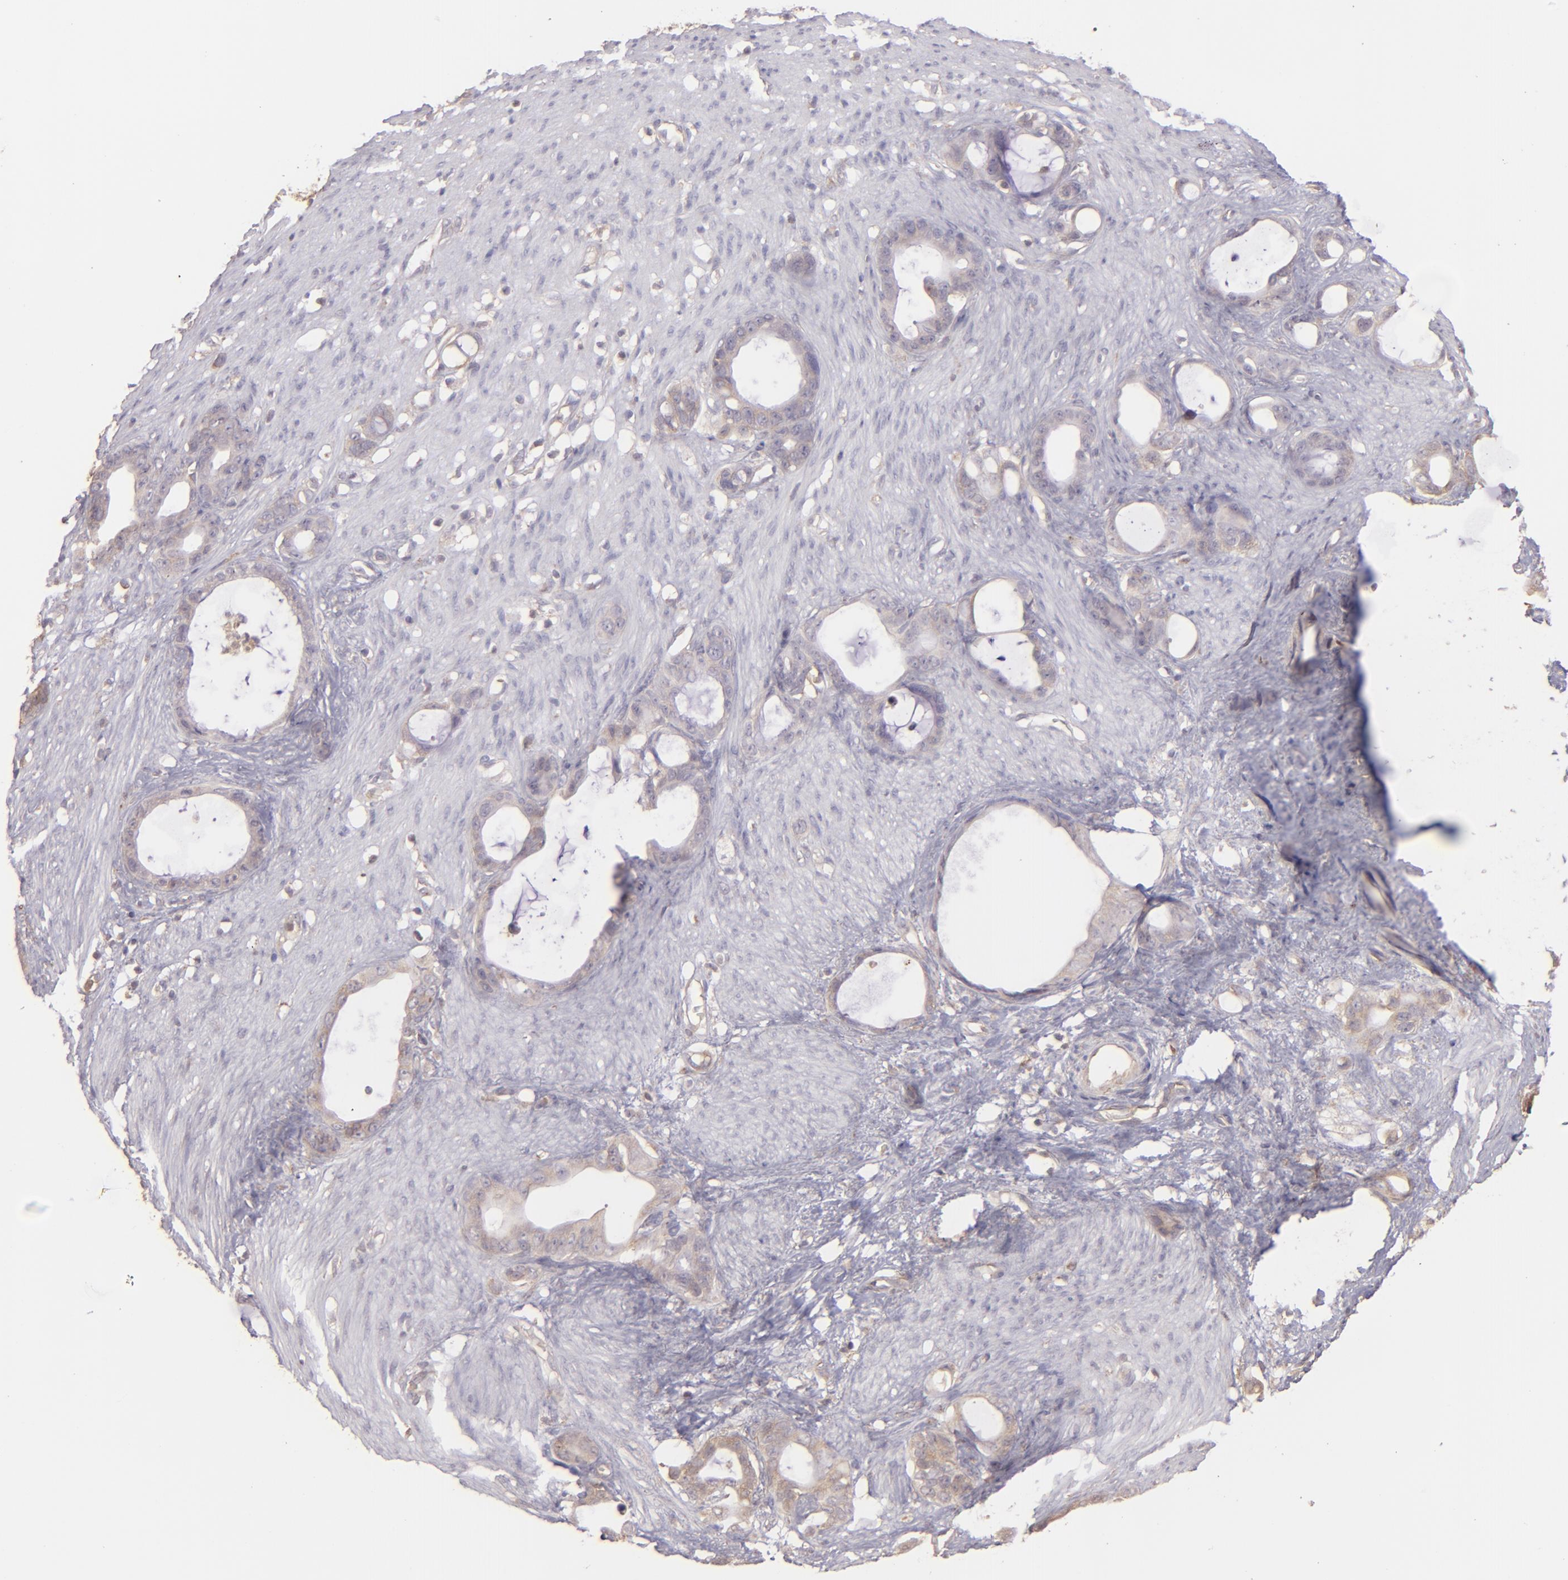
{"staining": {"intensity": "weak", "quantity": ">75%", "location": "cytoplasmic/membranous"}, "tissue": "stomach cancer", "cell_type": "Tumor cells", "image_type": "cancer", "snomed": [{"axis": "morphology", "description": "Adenocarcinoma, NOS"}, {"axis": "topography", "description": "Stomach"}], "caption": "Immunohistochemistry (IHC) of human stomach adenocarcinoma exhibits low levels of weak cytoplasmic/membranous expression in about >75% of tumor cells.", "gene": "ECE1", "patient": {"sex": "female", "age": 75}}